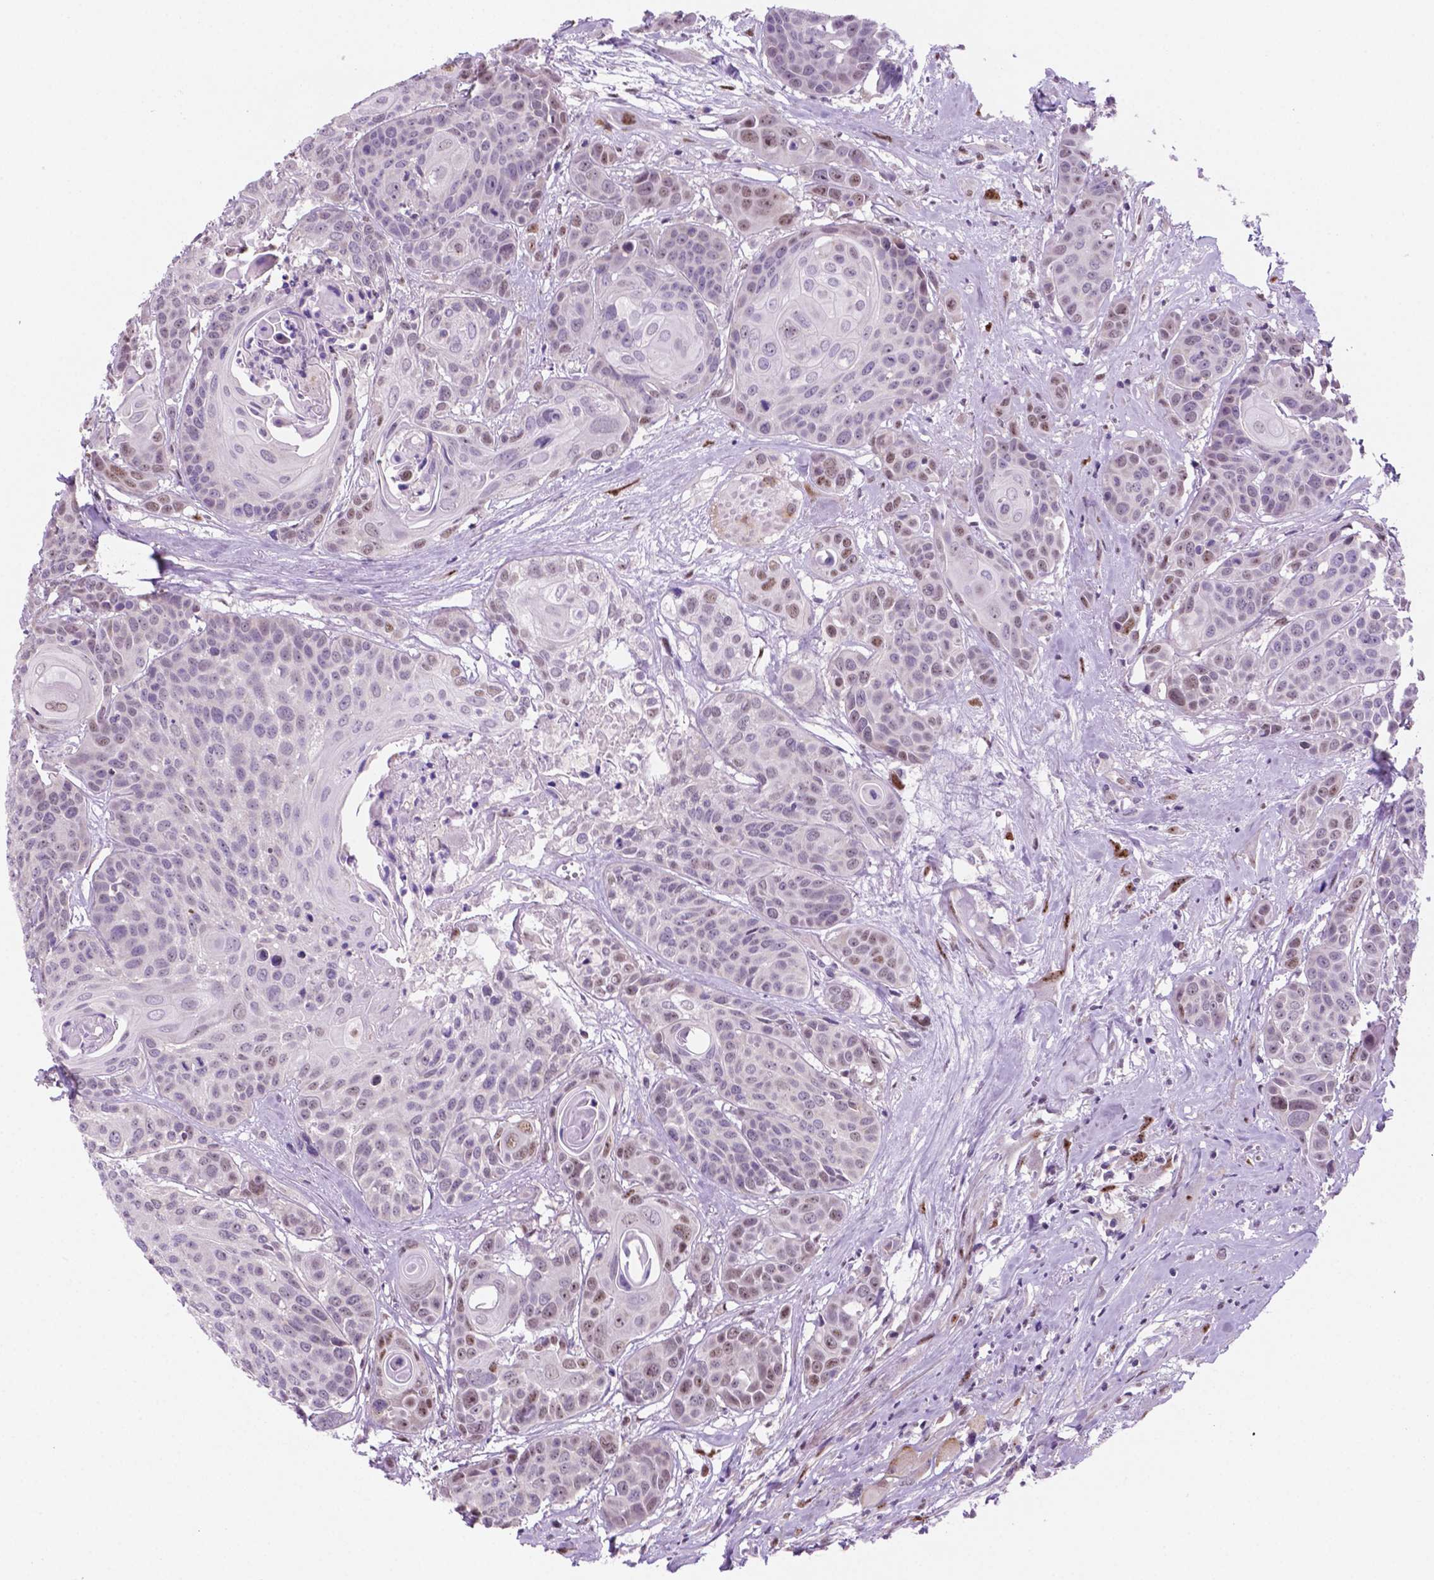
{"staining": {"intensity": "moderate", "quantity": "<25%", "location": "nuclear"}, "tissue": "head and neck cancer", "cell_type": "Tumor cells", "image_type": "cancer", "snomed": [{"axis": "morphology", "description": "Squamous cell carcinoma, NOS"}, {"axis": "topography", "description": "Oral tissue"}, {"axis": "topography", "description": "Head-Neck"}], "caption": "This histopathology image displays IHC staining of human head and neck cancer, with low moderate nuclear positivity in approximately <25% of tumor cells.", "gene": "C18orf21", "patient": {"sex": "male", "age": 56}}